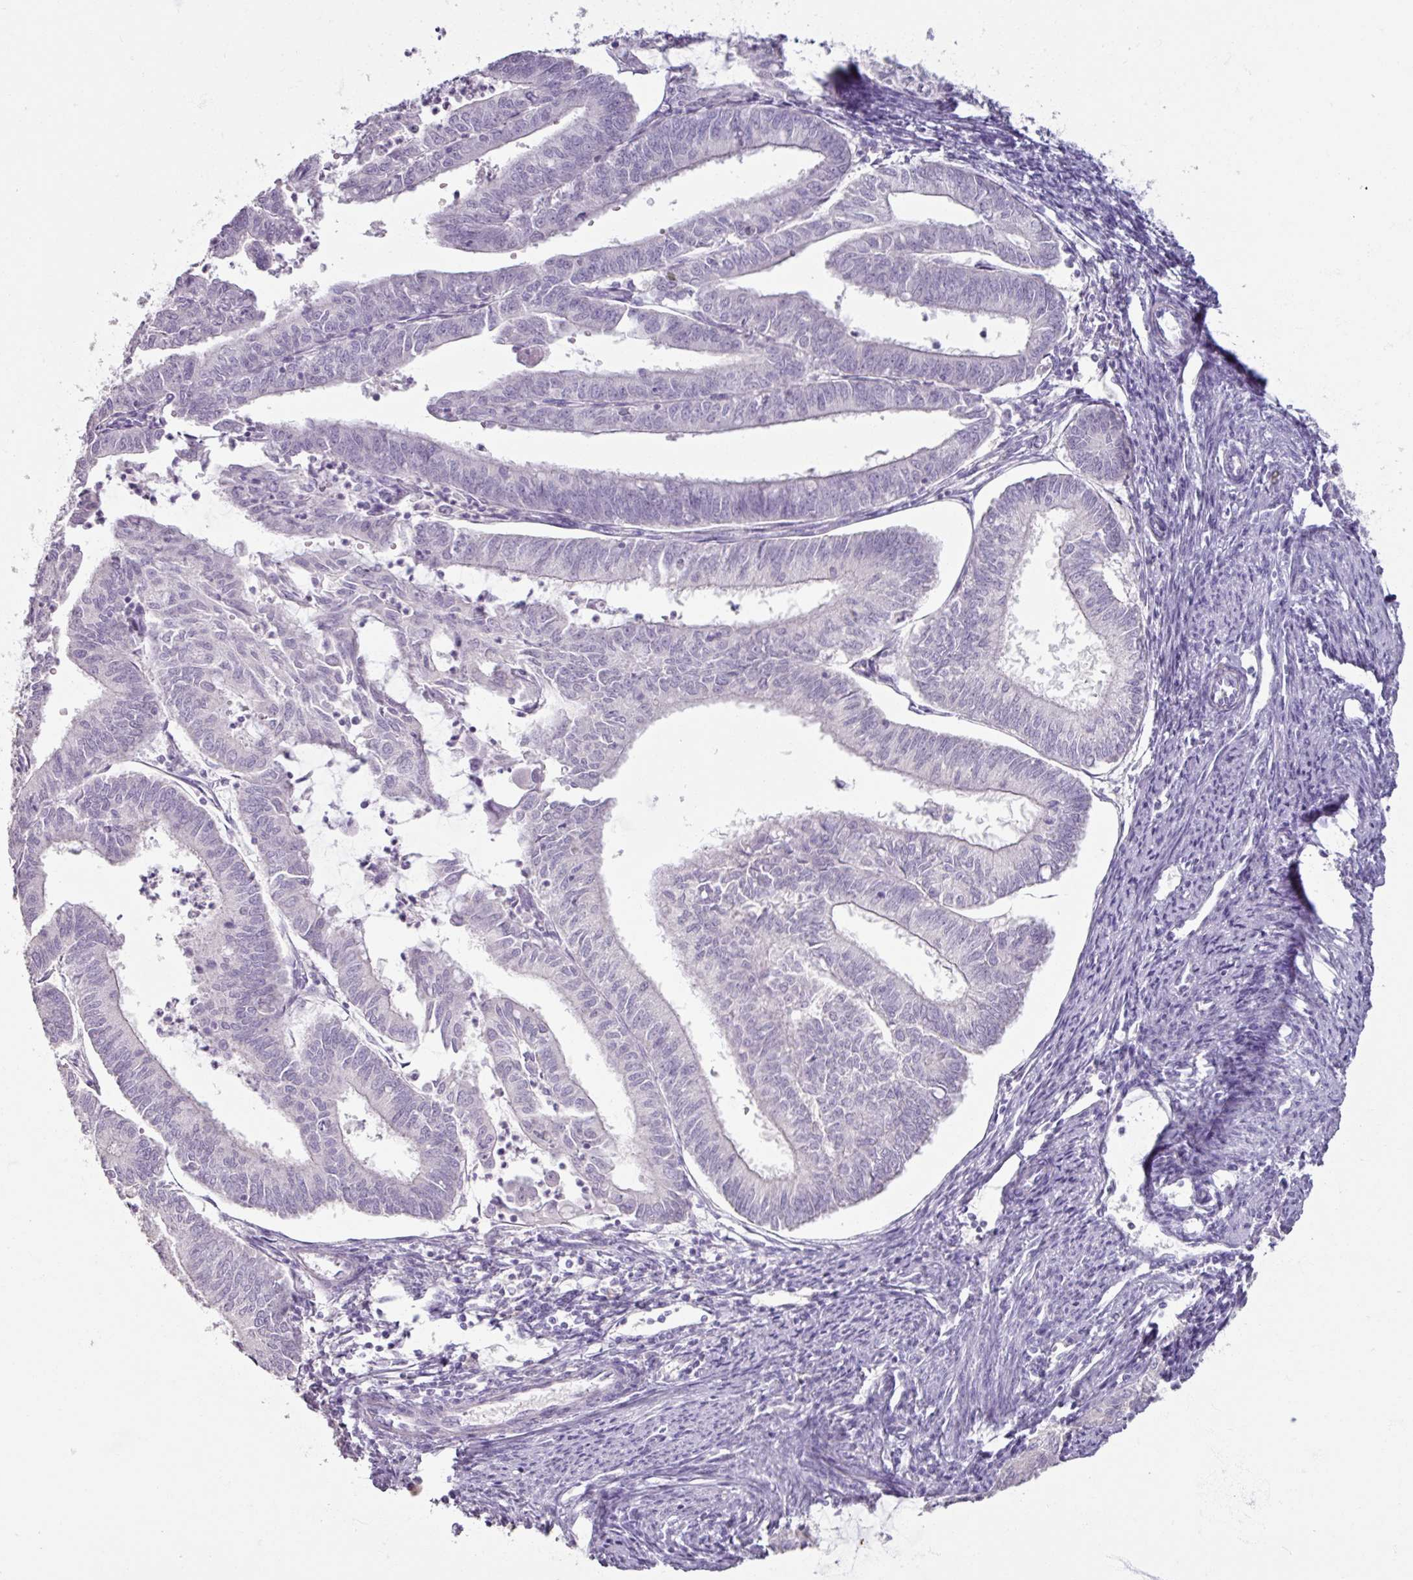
{"staining": {"intensity": "negative", "quantity": "none", "location": "none"}, "tissue": "endometrial cancer", "cell_type": "Tumor cells", "image_type": "cancer", "snomed": [{"axis": "morphology", "description": "Adenocarcinoma, NOS"}, {"axis": "topography", "description": "Endometrium"}], "caption": "High power microscopy photomicrograph of an immunohistochemistry (IHC) photomicrograph of endometrial adenocarcinoma, revealing no significant expression in tumor cells. (DAB IHC, high magnification).", "gene": "SLC27A5", "patient": {"sex": "female", "age": 70}}